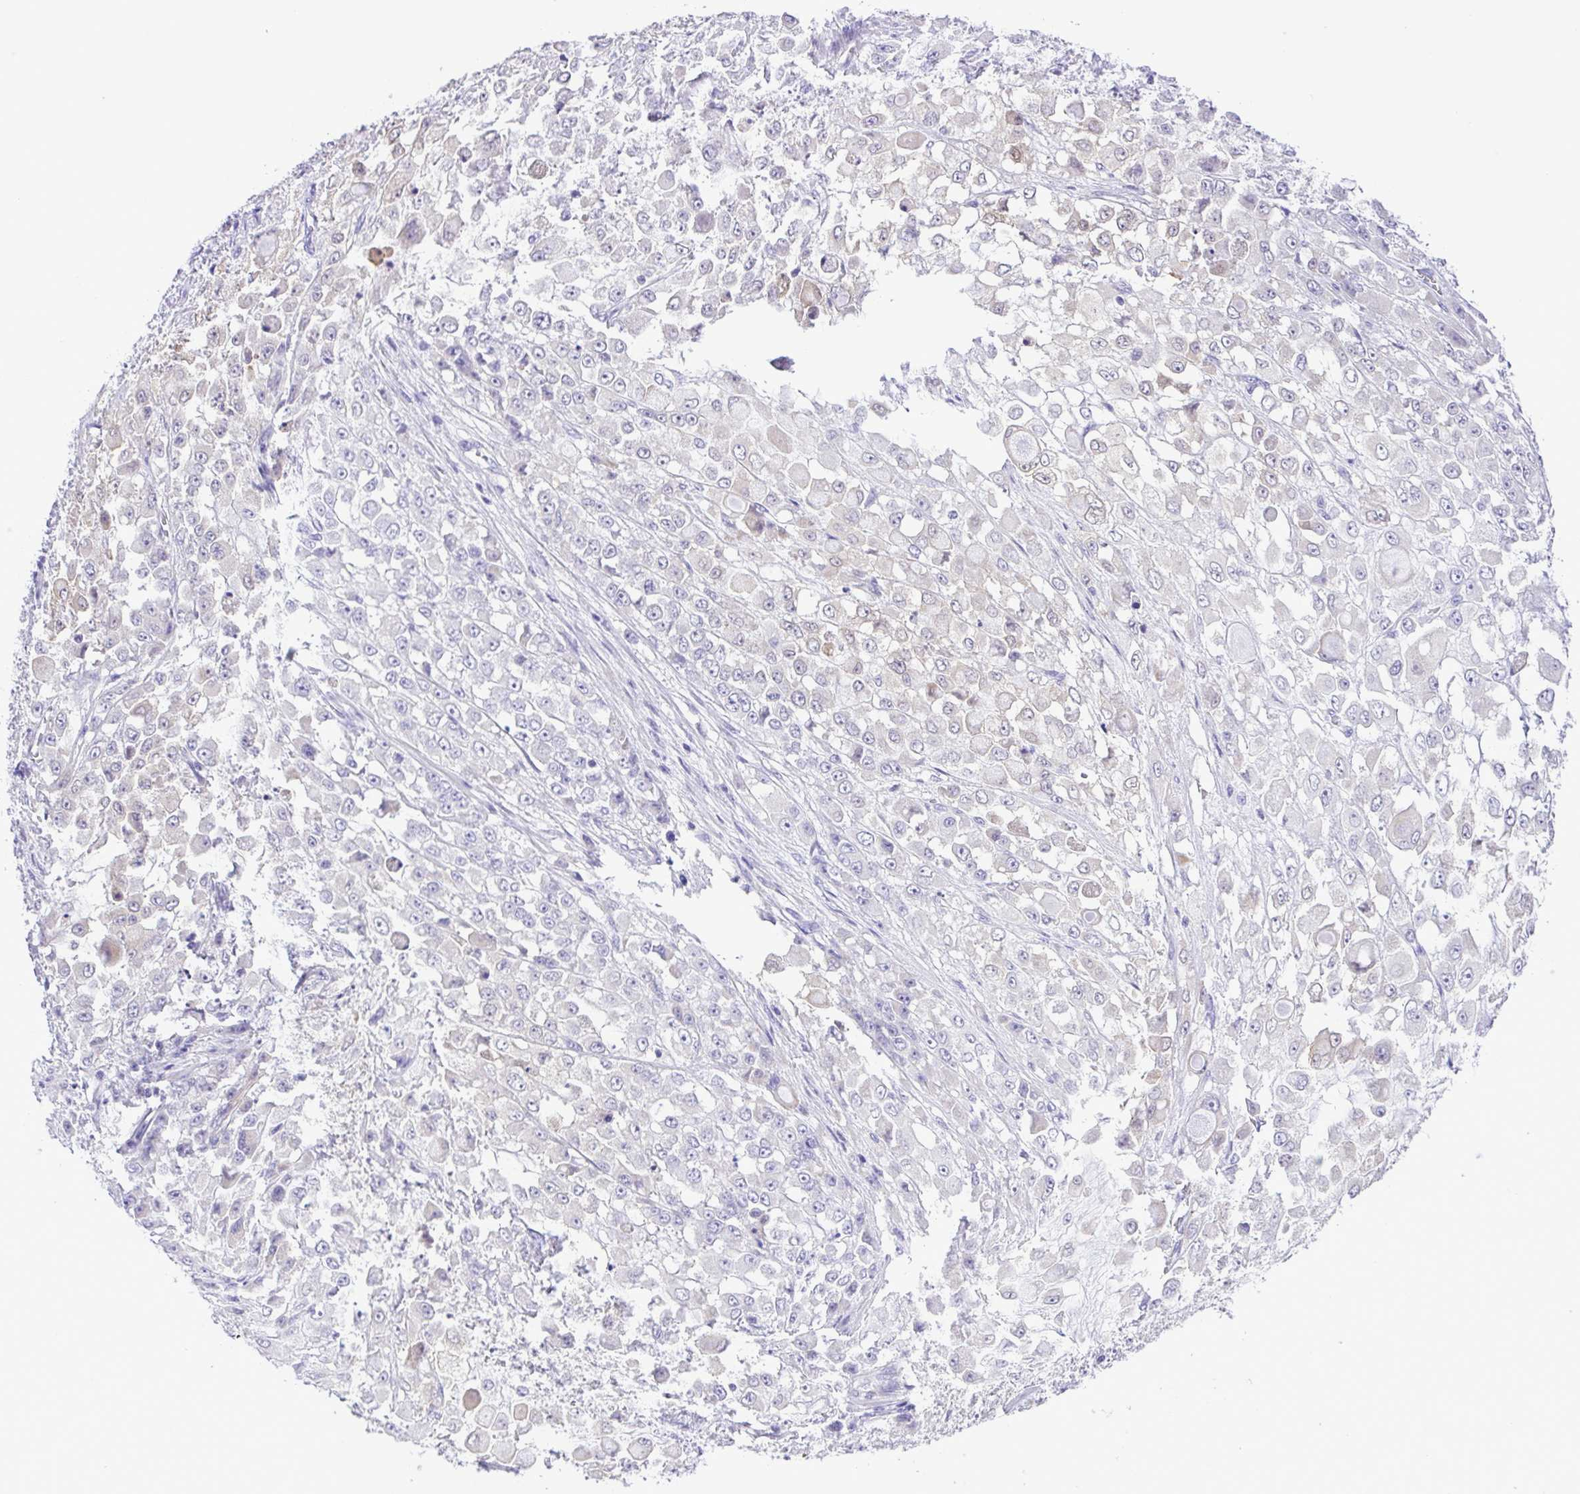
{"staining": {"intensity": "negative", "quantity": "none", "location": "none"}, "tissue": "stomach cancer", "cell_type": "Tumor cells", "image_type": "cancer", "snomed": [{"axis": "morphology", "description": "Adenocarcinoma, NOS"}, {"axis": "topography", "description": "Stomach"}], "caption": "High magnification brightfield microscopy of stomach cancer stained with DAB (3,3'-diaminobenzidine) (brown) and counterstained with hematoxylin (blue): tumor cells show no significant expression.", "gene": "SYT1", "patient": {"sex": "female", "age": 76}}